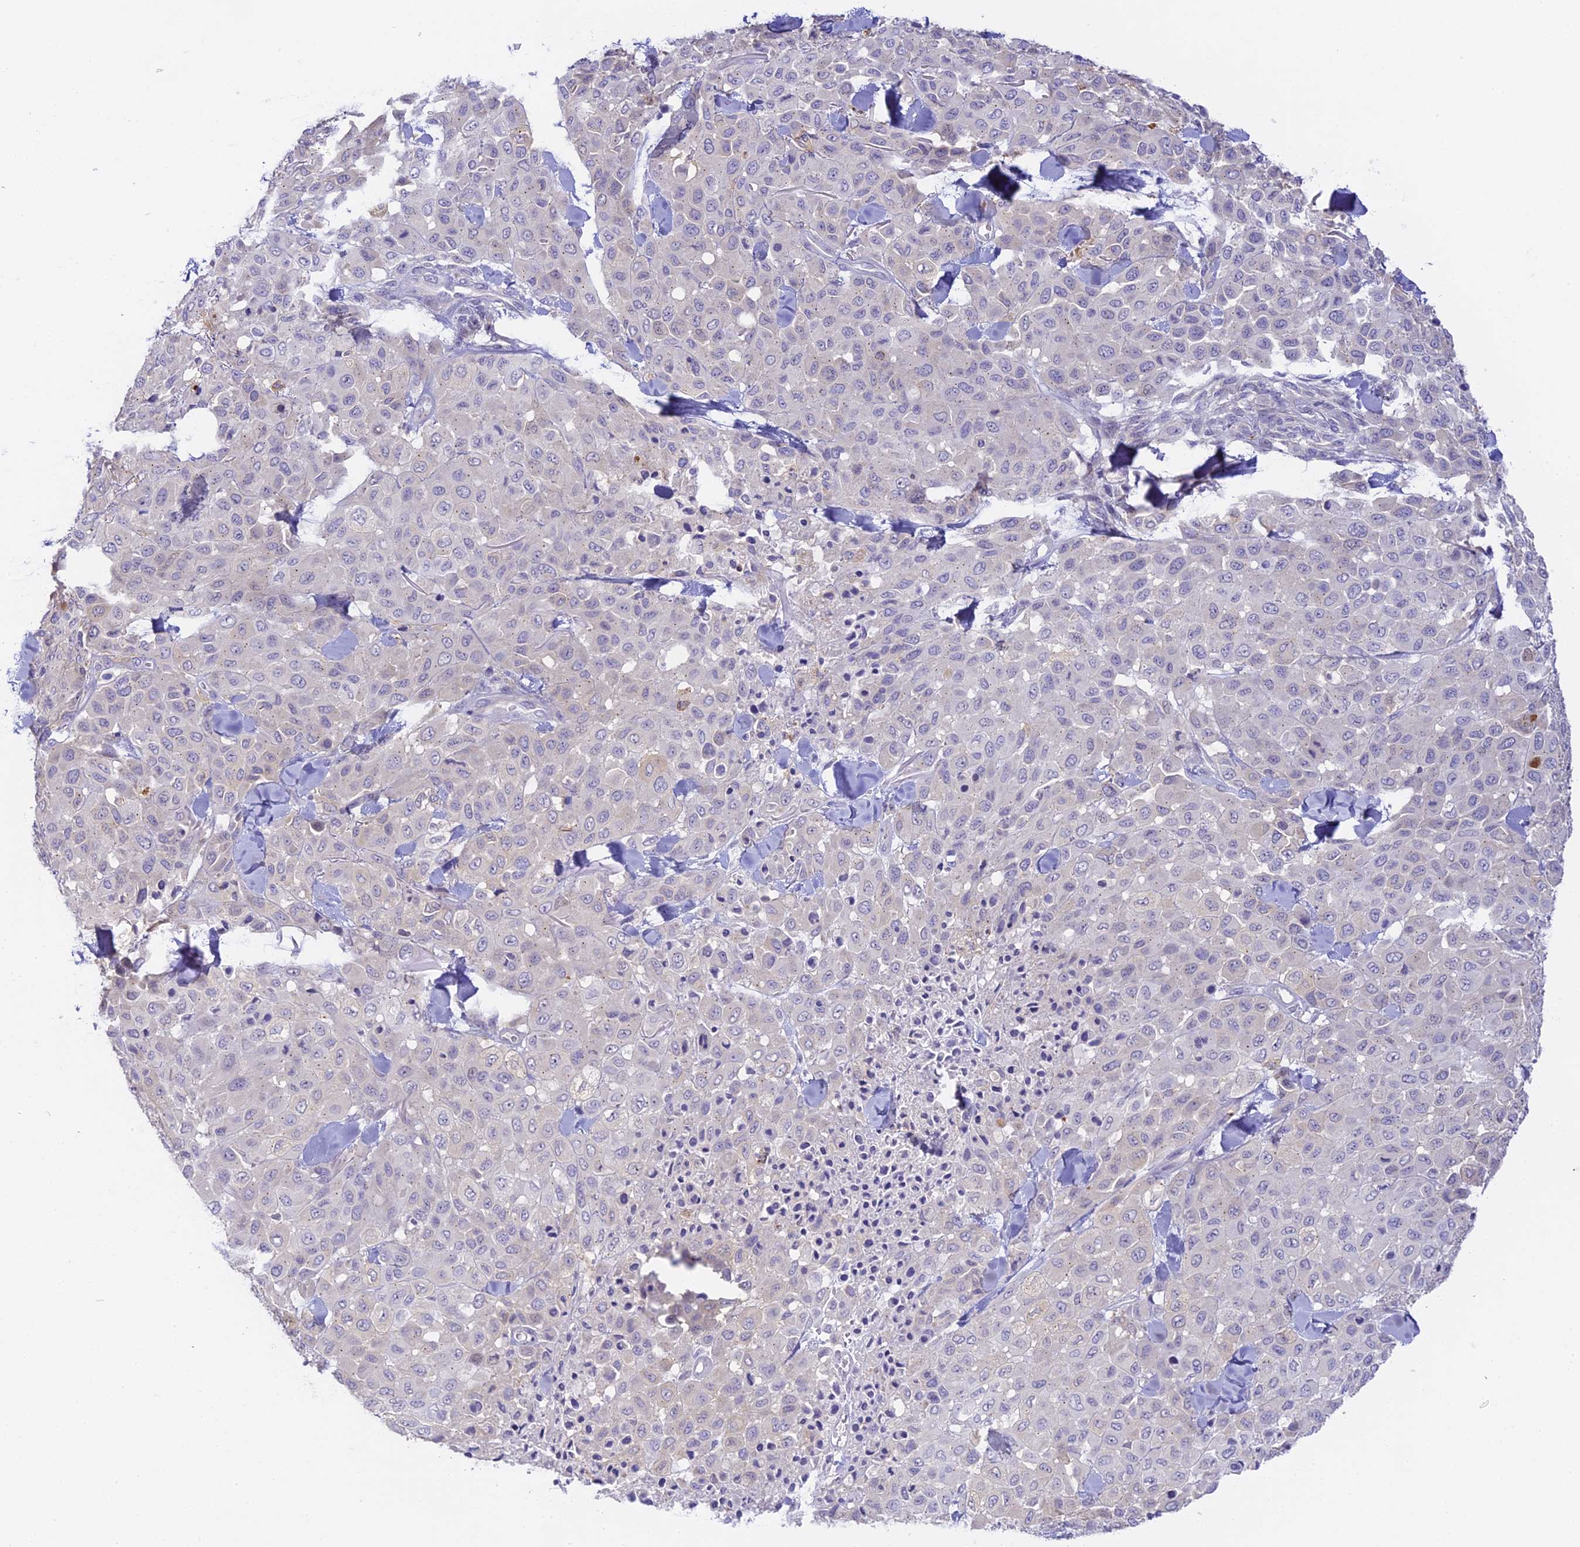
{"staining": {"intensity": "negative", "quantity": "none", "location": "none"}, "tissue": "melanoma", "cell_type": "Tumor cells", "image_type": "cancer", "snomed": [{"axis": "morphology", "description": "Malignant melanoma, Metastatic site"}, {"axis": "topography", "description": "Skin"}], "caption": "Immunohistochemistry (IHC) histopathology image of neoplastic tissue: human melanoma stained with DAB shows no significant protein staining in tumor cells. The staining was performed using DAB (3,3'-diaminobenzidine) to visualize the protein expression in brown, while the nuclei were stained in blue with hematoxylin (Magnification: 20x).", "gene": "FYB1", "patient": {"sex": "female", "age": 81}}